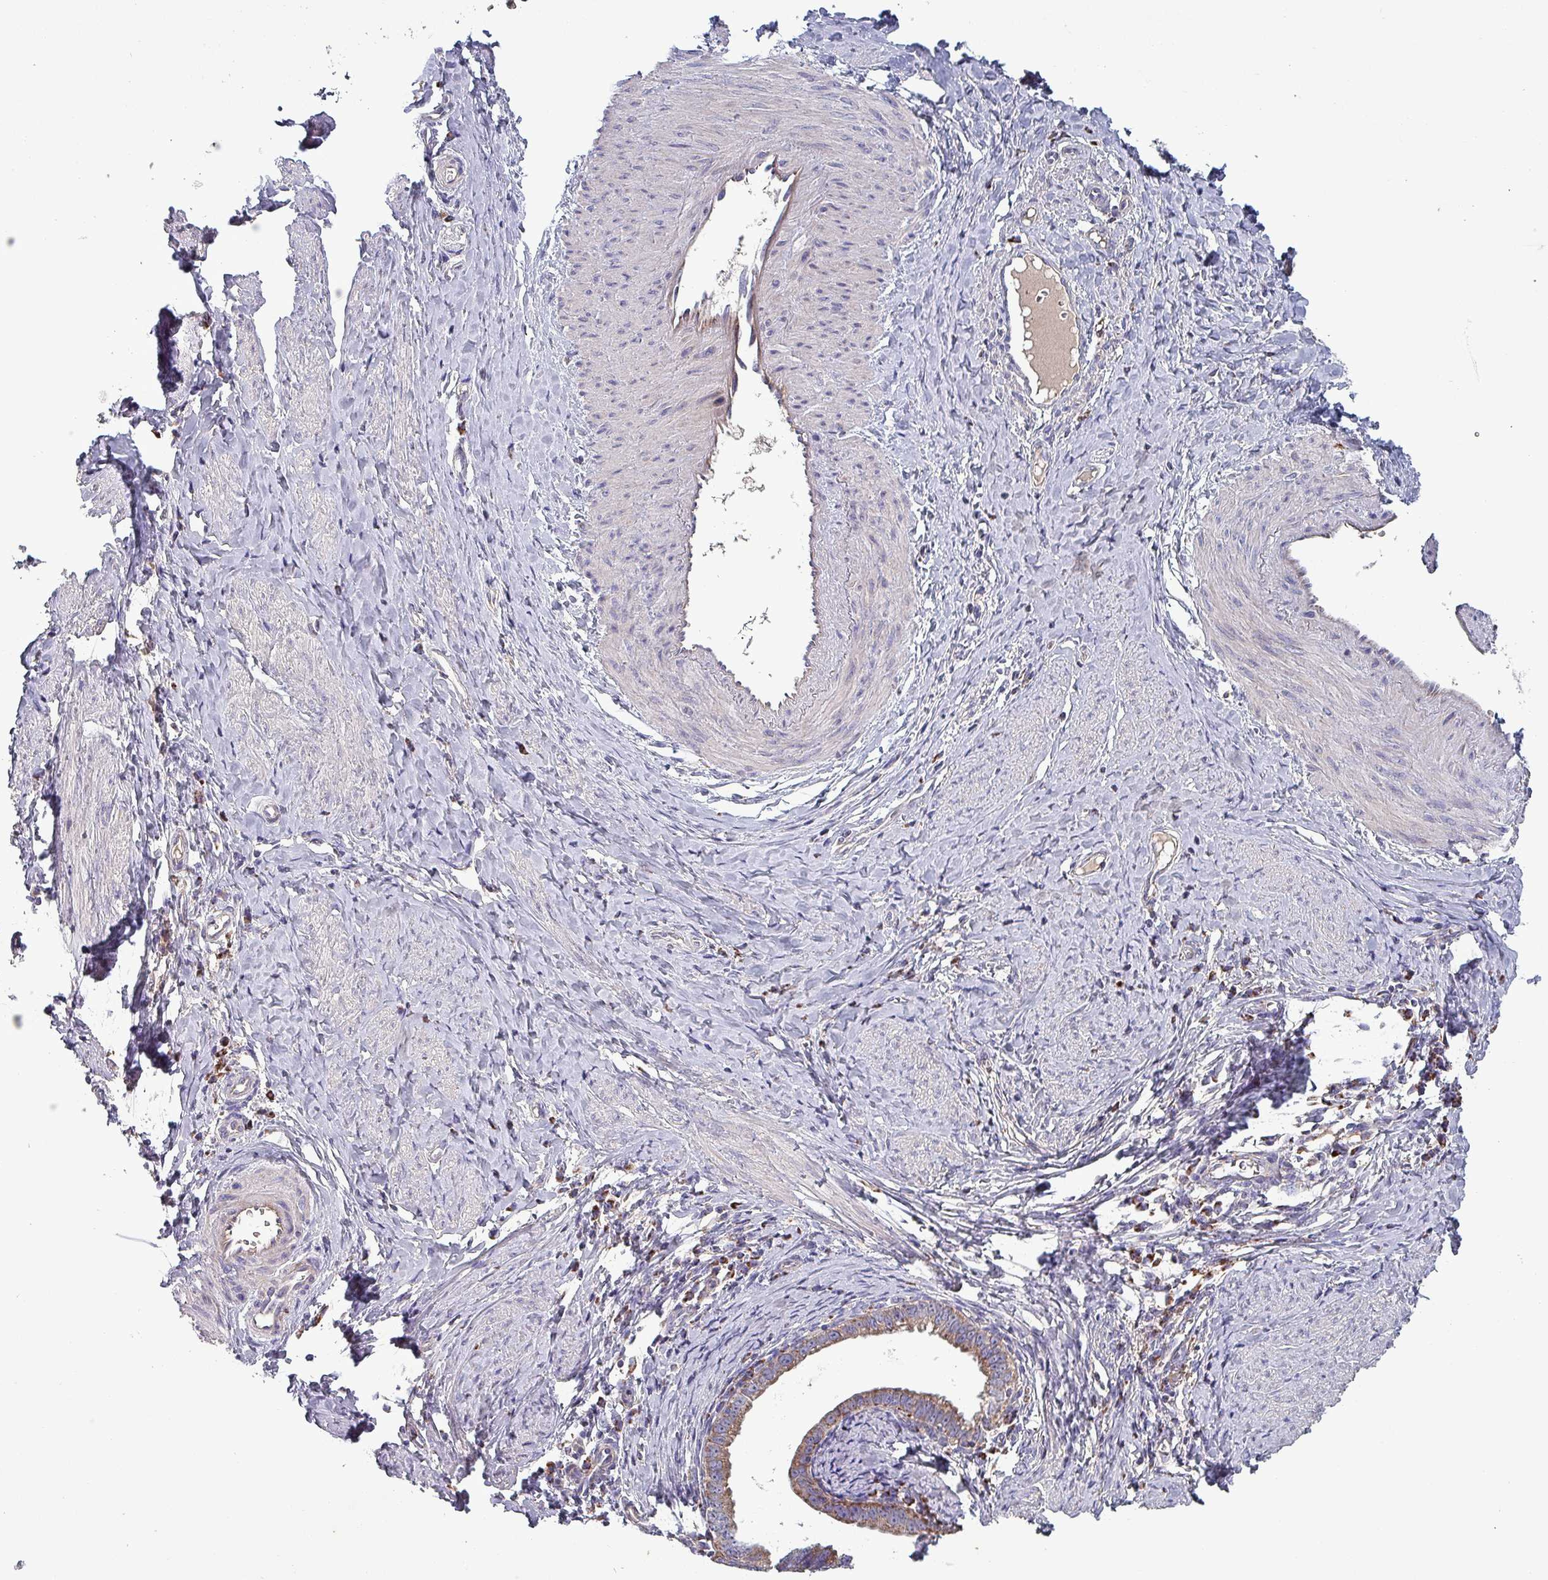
{"staining": {"intensity": "moderate", "quantity": ">75%", "location": "cytoplasmic/membranous"}, "tissue": "cervical cancer", "cell_type": "Tumor cells", "image_type": "cancer", "snomed": [{"axis": "morphology", "description": "Adenocarcinoma, NOS"}, {"axis": "topography", "description": "Cervix"}], "caption": "The photomicrograph displays staining of cervical cancer (adenocarcinoma), revealing moderate cytoplasmic/membranous protein positivity (brown color) within tumor cells.", "gene": "ZNF322", "patient": {"sex": "female", "age": 36}}